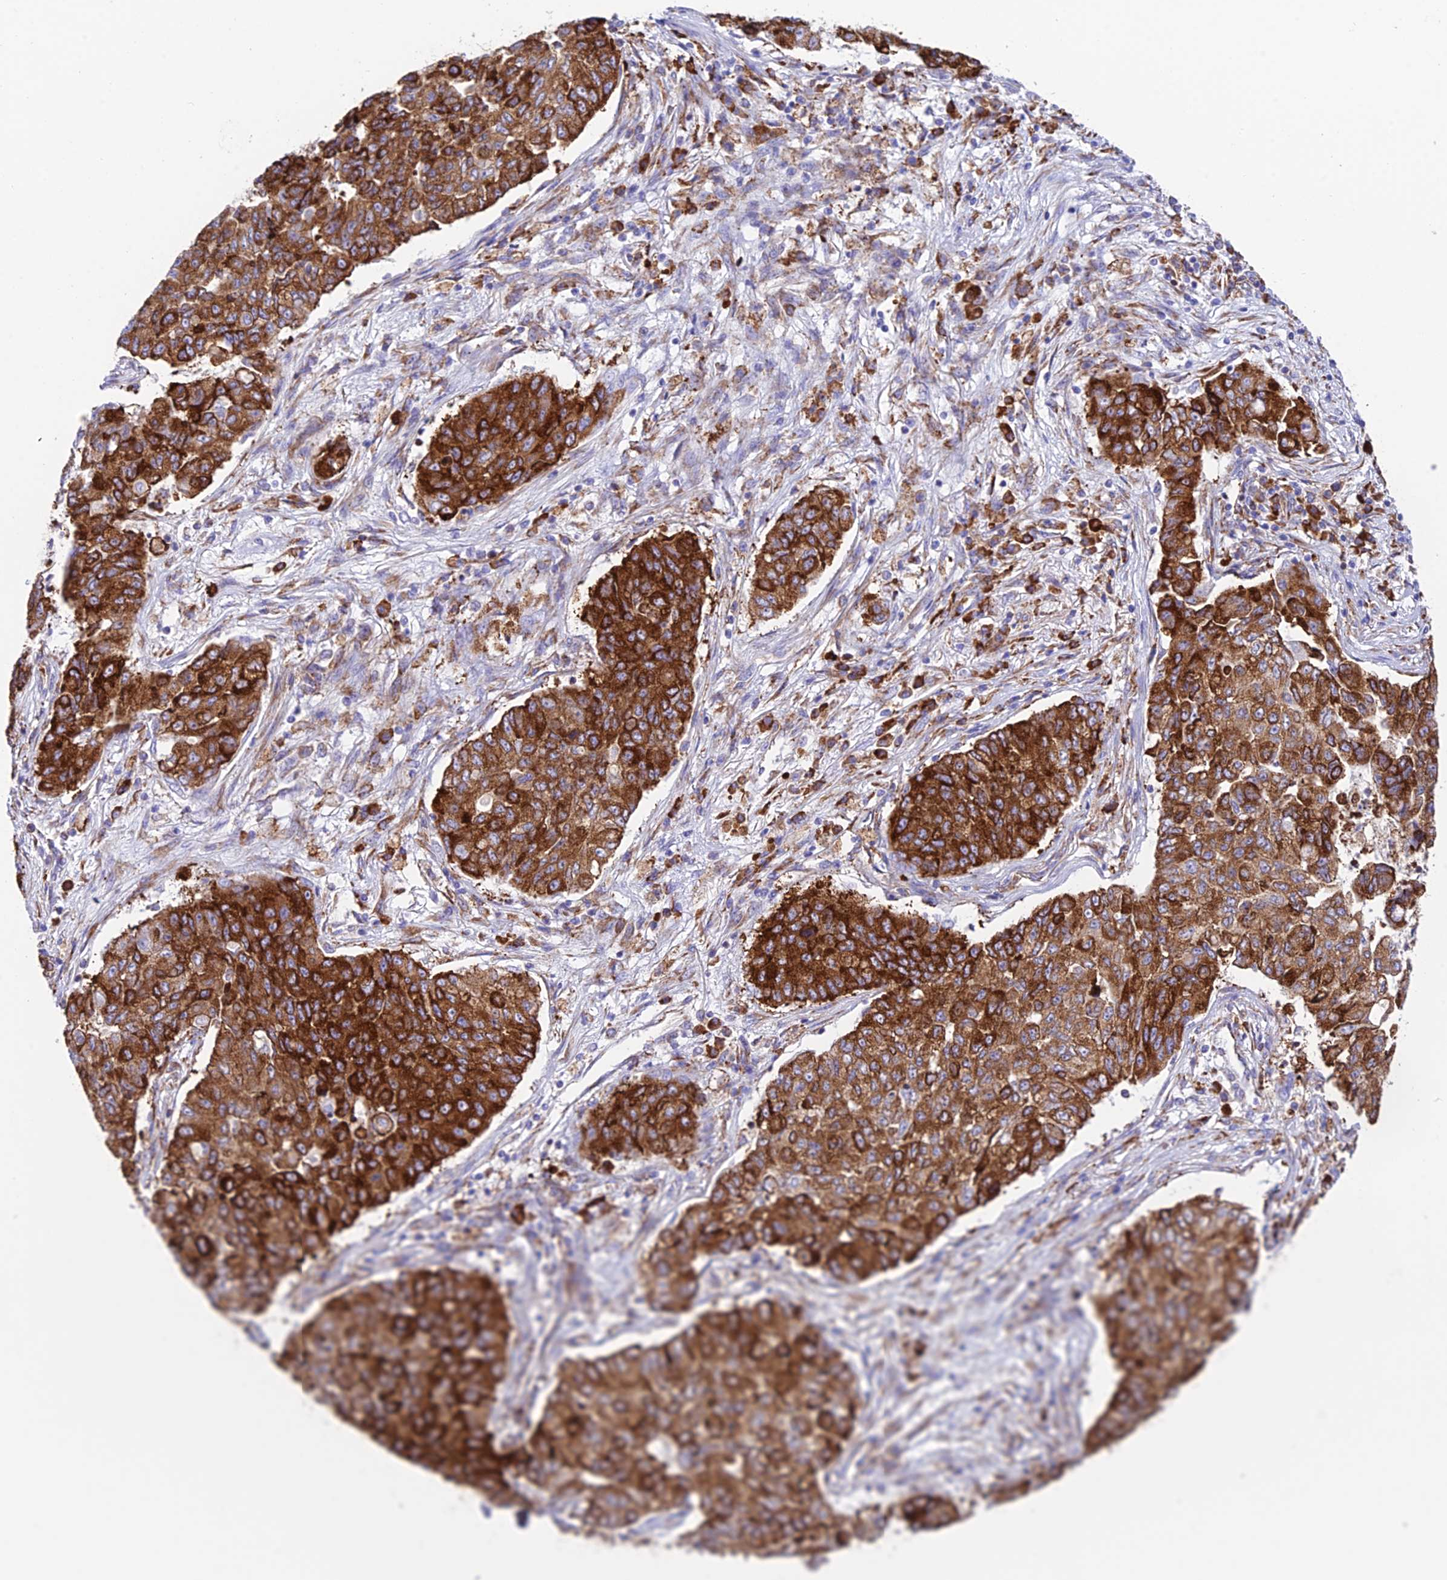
{"staining": {"intensity": "strong", "quantity": ">75%", "location": "cytoplasmic/membranous"}, "tissue": "lung cancer", "cell_type": "Tumor cells", "image_type": "cancer", "snomed": [{"axis": "morphology", "description": "Squamous cell carcinoma, NOS"}, {"axis": "topography", "description": "Lung"}], "caption": "Protein analysis of lung squamous cell carcinoma tissue demonstrates strong cytoplasmic/membranous positivity in approximately >75% of tumor cells.", "gene": "TUBGCP6", "patient": {"sex": "male", "age": 74}}